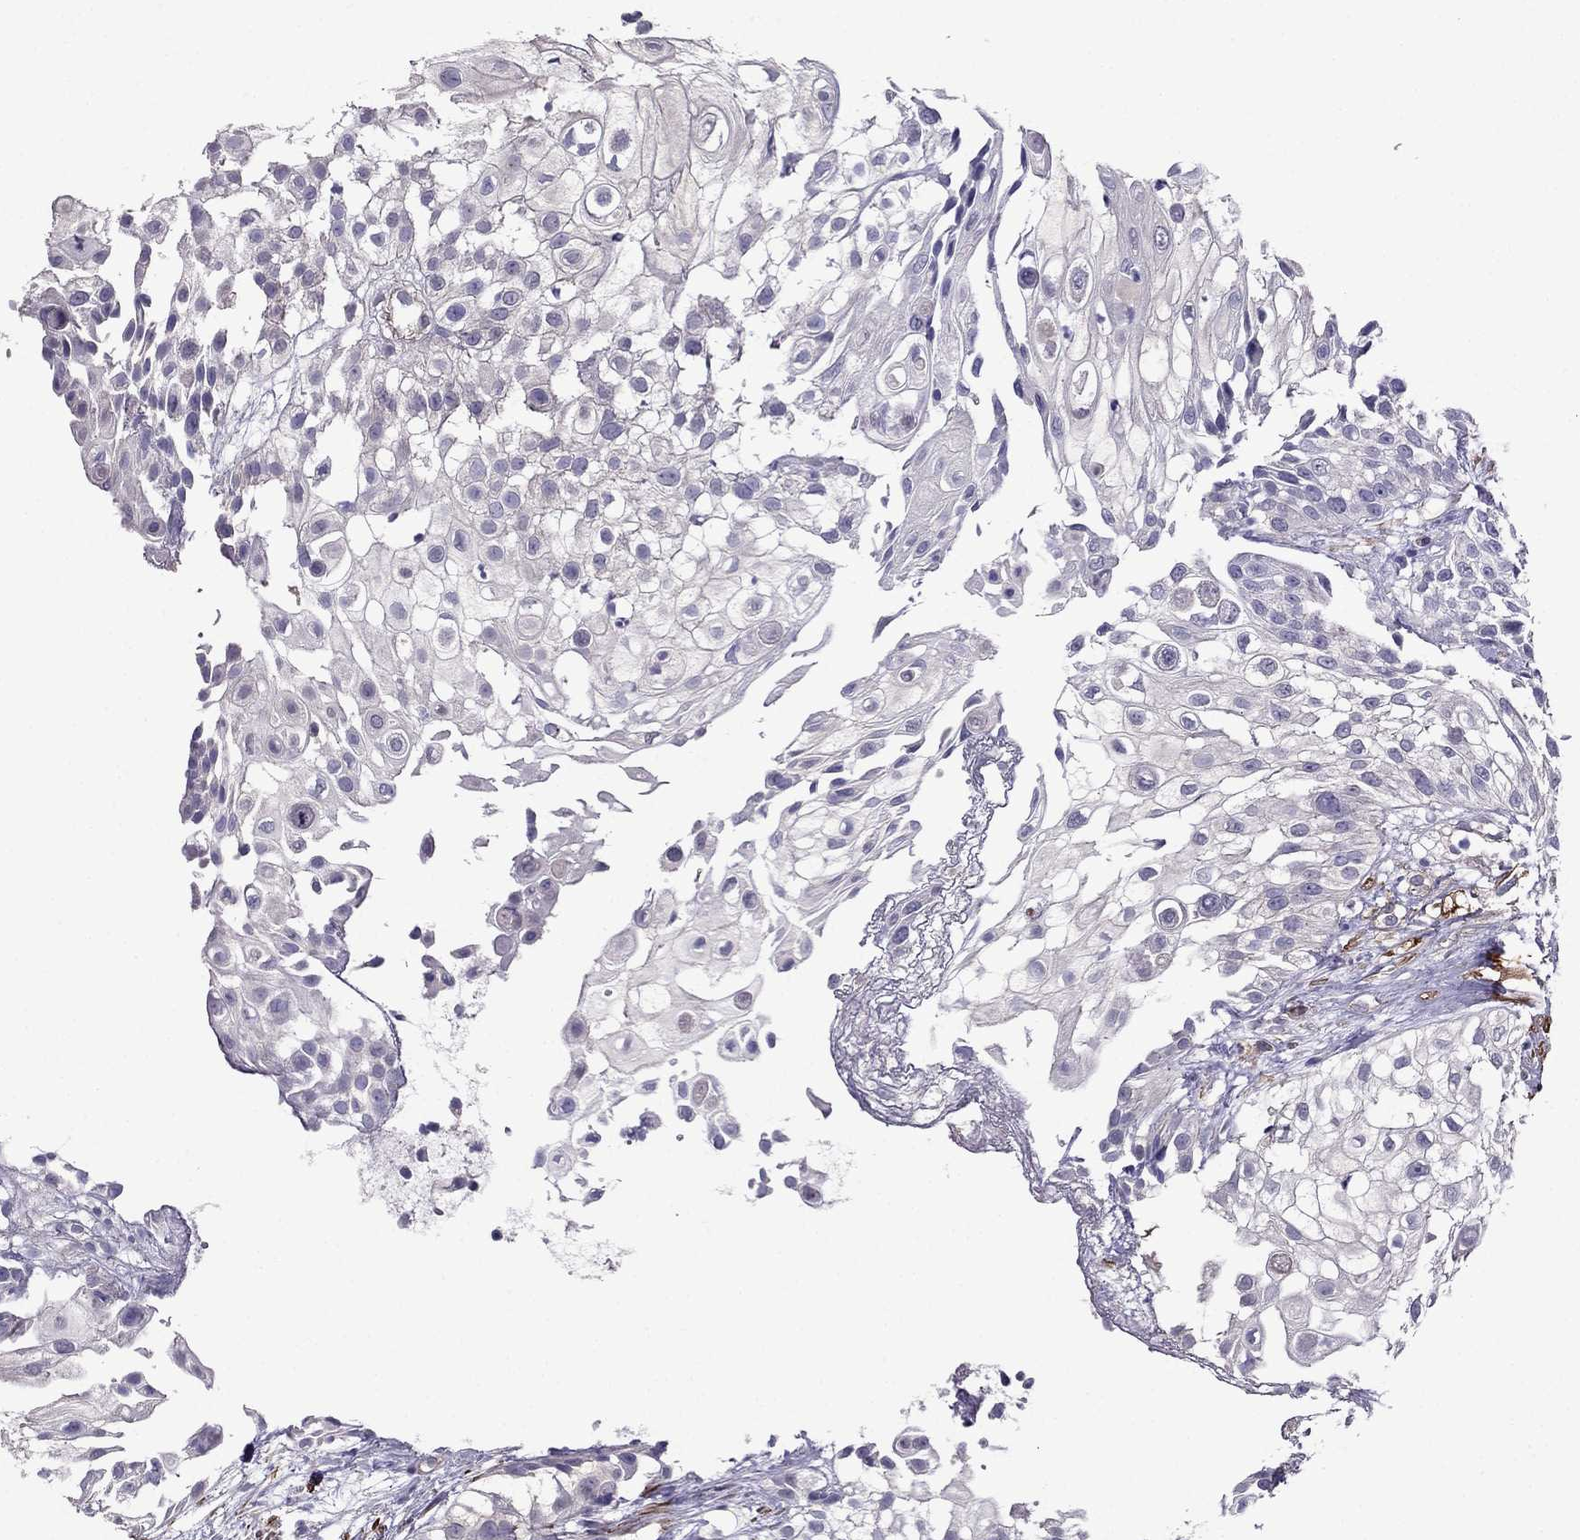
{"staining": {"intensity": "negative", "quantity": "none", "location": "none"}, "tissue": "urothelial cancer", "cell_type": "Tumor cells", "image_type": "cancer", "snomed": [{"axis": "morphology", "description": "Urothelial carcinoma, High grade"}, {"axis": "topography", "description": "Urinary bladder"}], "caption": "Image shows no protein expression in tumor cells of high-grade urothelial carcinoma tissue.", "gene": "SCNN1D", "patient": {"sex": "female", "age": 79}}